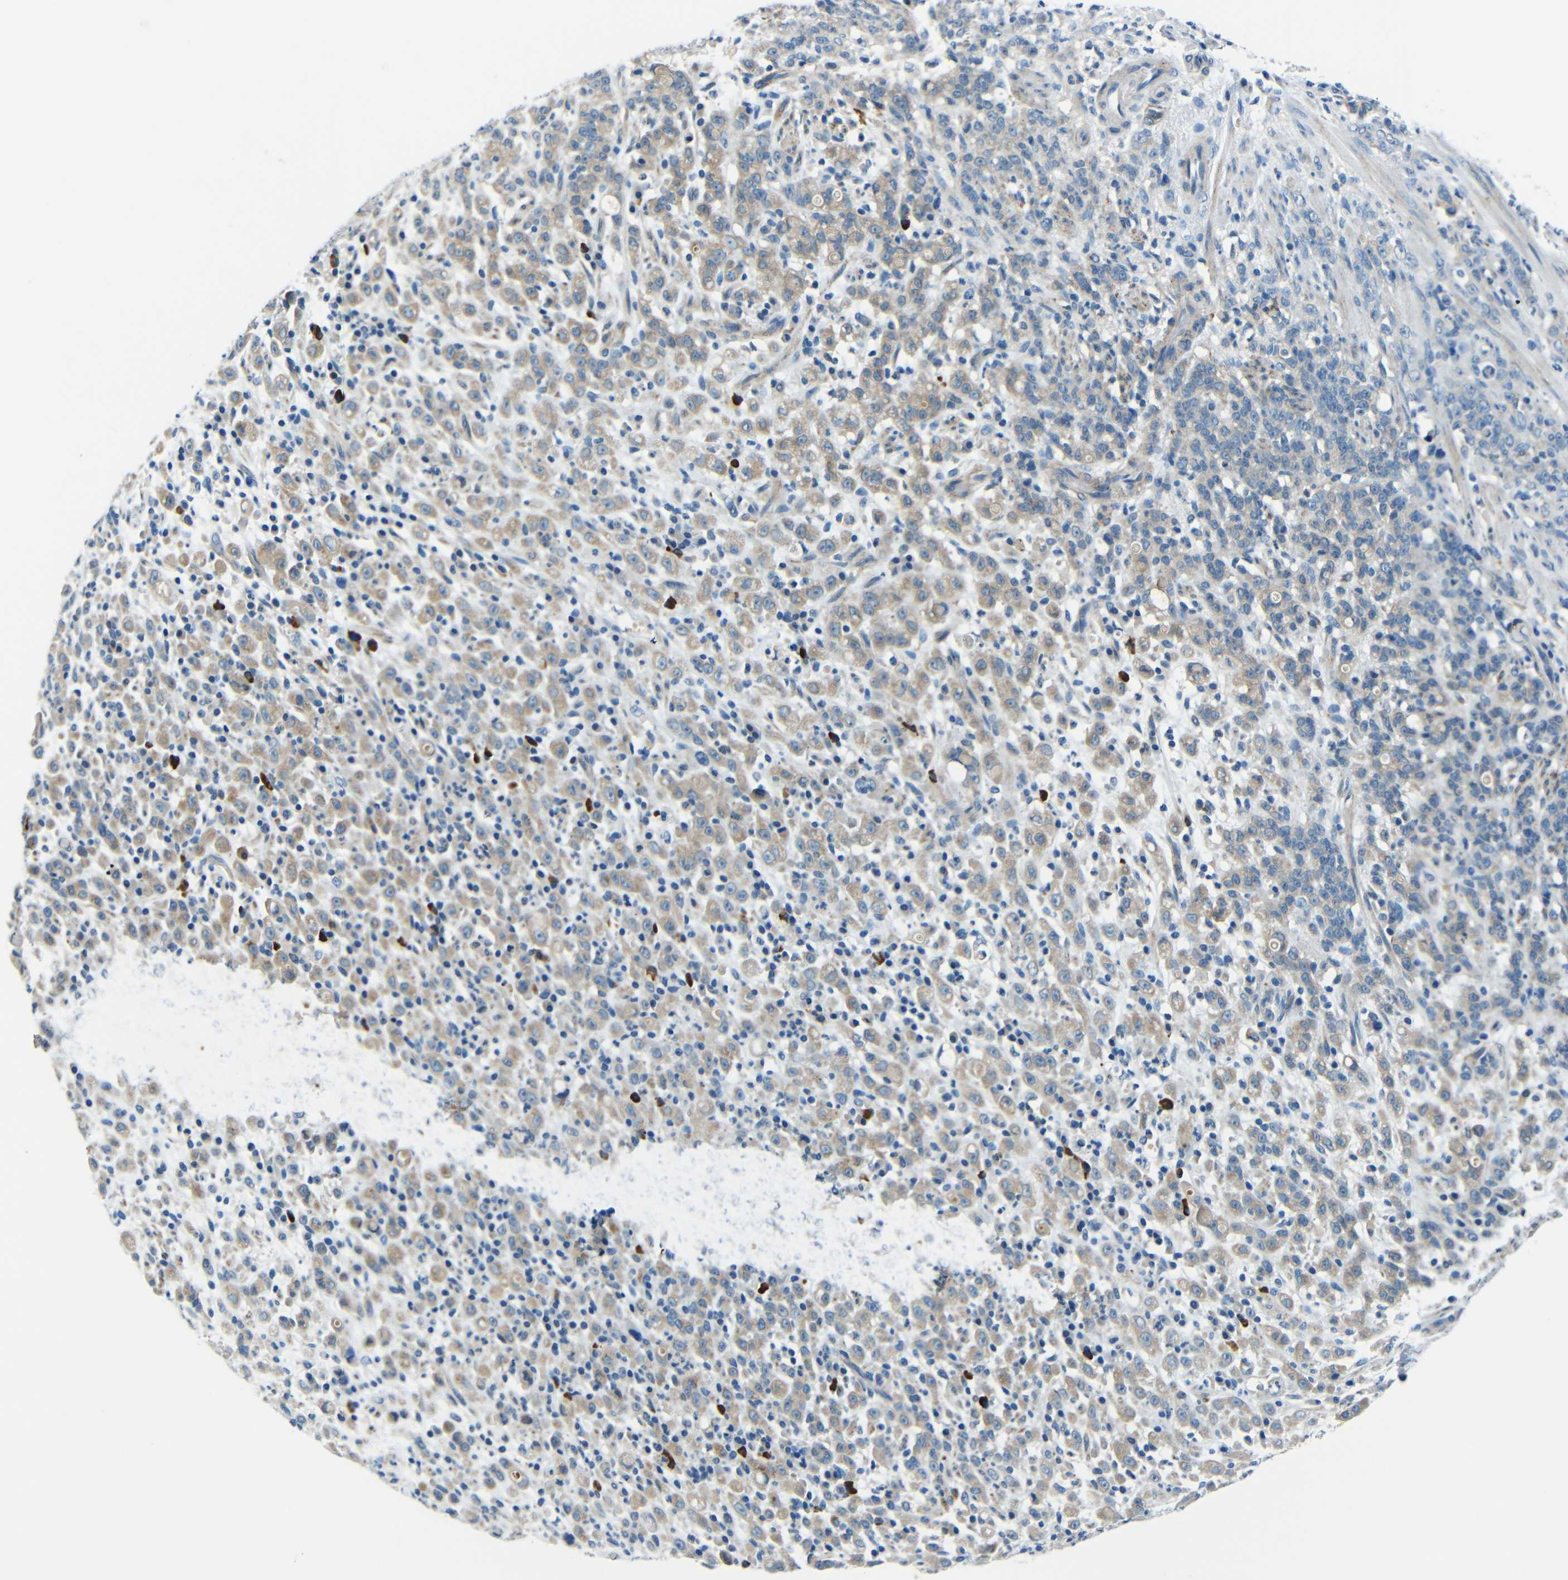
{"staining": {"intensity": "weak", "quantity": ">75%", "location": "cytoplasmic/membranous"}, "tissue": "stomach cancer", "cell_type": "Tumor cells", "image_type": "cancer", "snomed": [{"axis": "morphology", "description": "Adenocarcinoma, NOS"}, {"axis": "topography", "description": "Stomach, lower"}], "caption": "Immunohistochemistry of human stomach adenocarcinoma reveals low levels of weak cytoplasmic/membranous staining in approximately >75% of tumor cells.", "gene": "CYP26B1", "patient": {"sex": "male", "age": 88}}